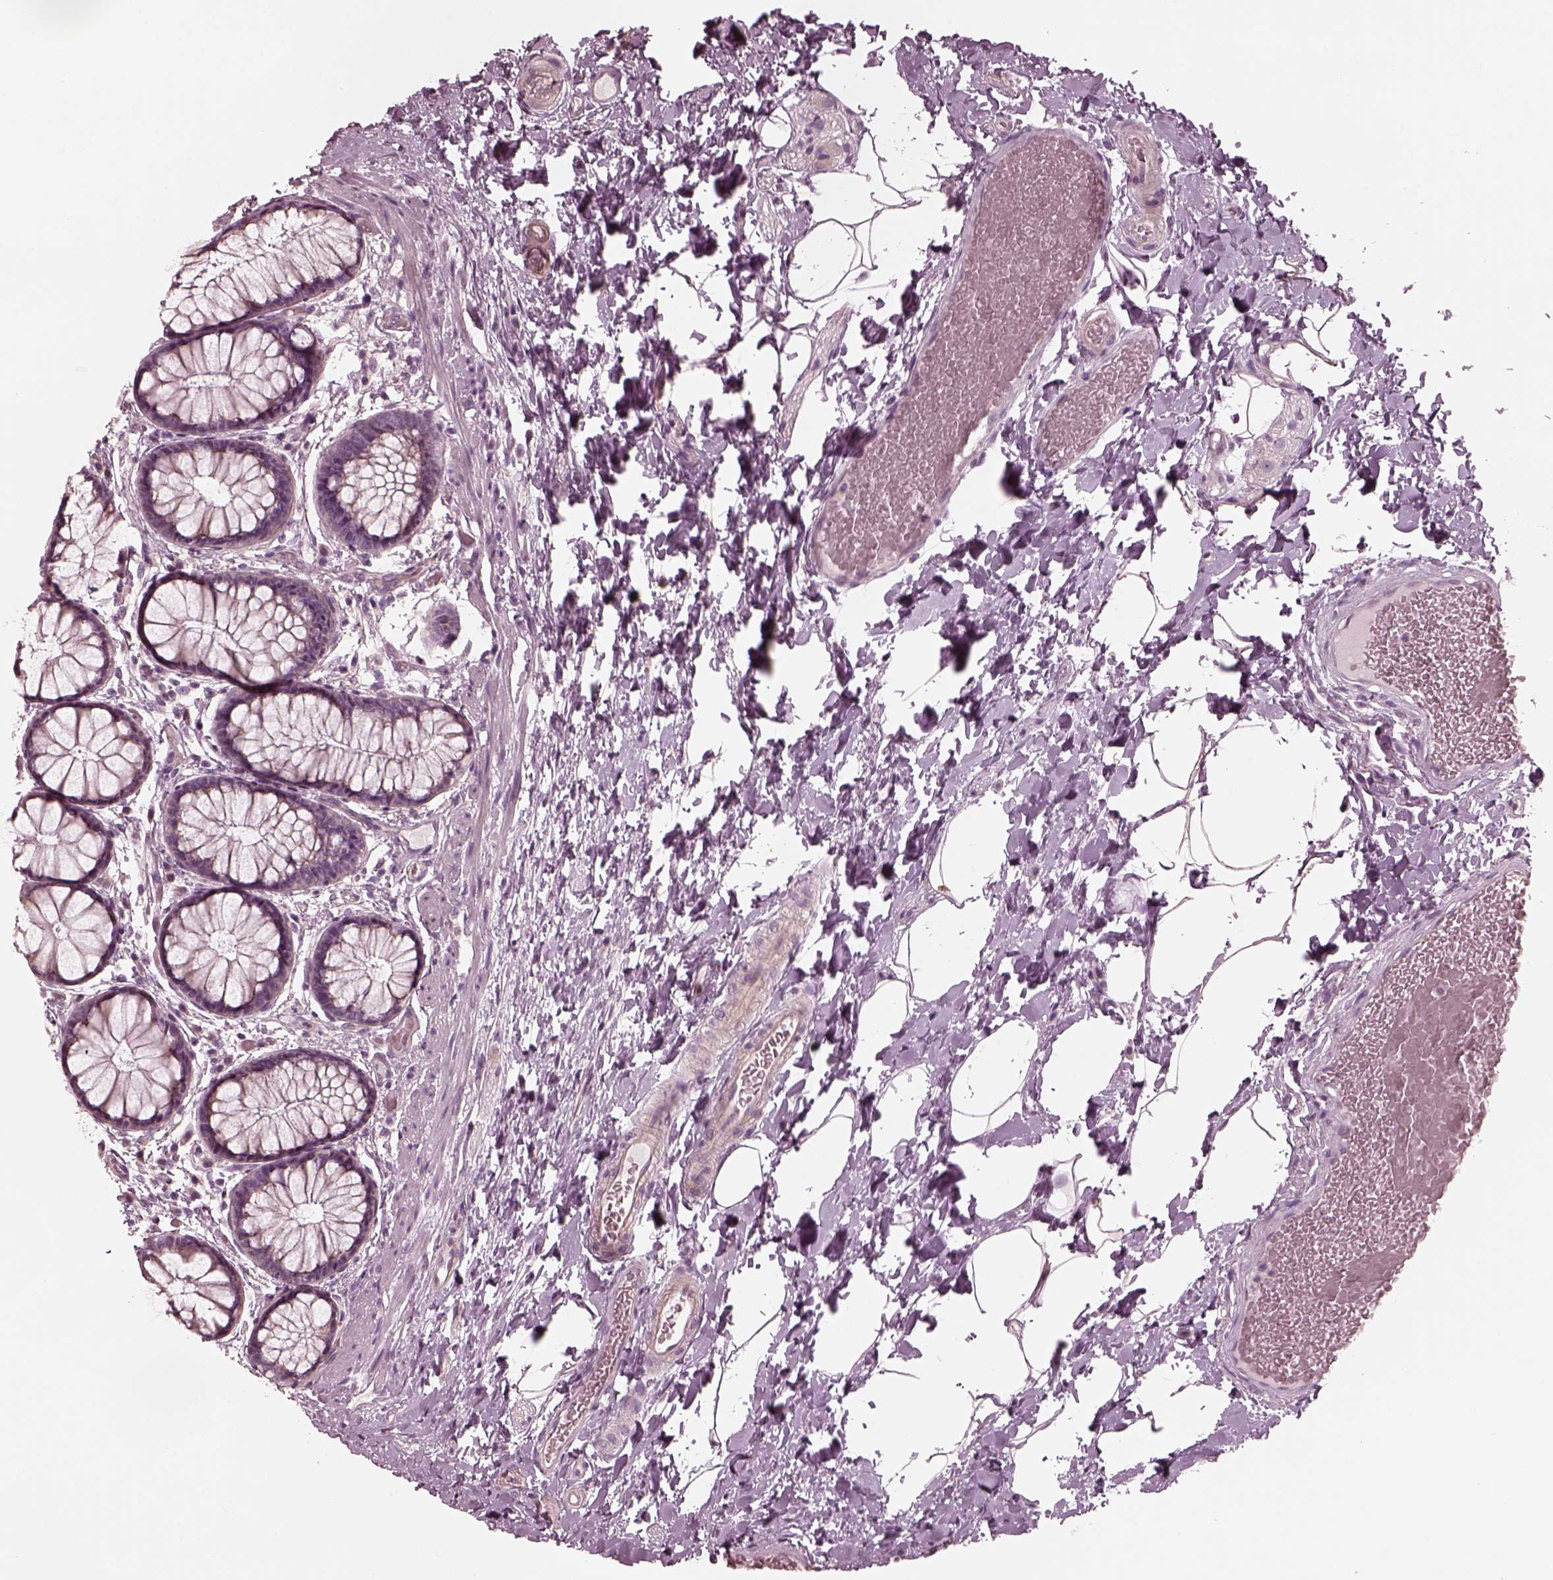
{"staining": {"intensity": "negative", "quantity": "none", "location": "none"}, "tissue": "rectum", "cell_type": "Glandular cells", "image_type": "normal", "snomed": [{"axis": "morphology", "description": "Normal tissue, NOS"}, {"axis": "topography", "description": "Rectum"}], "caption": "Immunohistochemical staining of benign human rectum shows no significant expression in glandular cells. The staining is performed using DAB (3,3'-diaminobenzidine) brown chromogen with nuclei counter-stained in using hematoxylin.", "gene": "KIF6", "patient": {"sex": "female", "age": 62}}